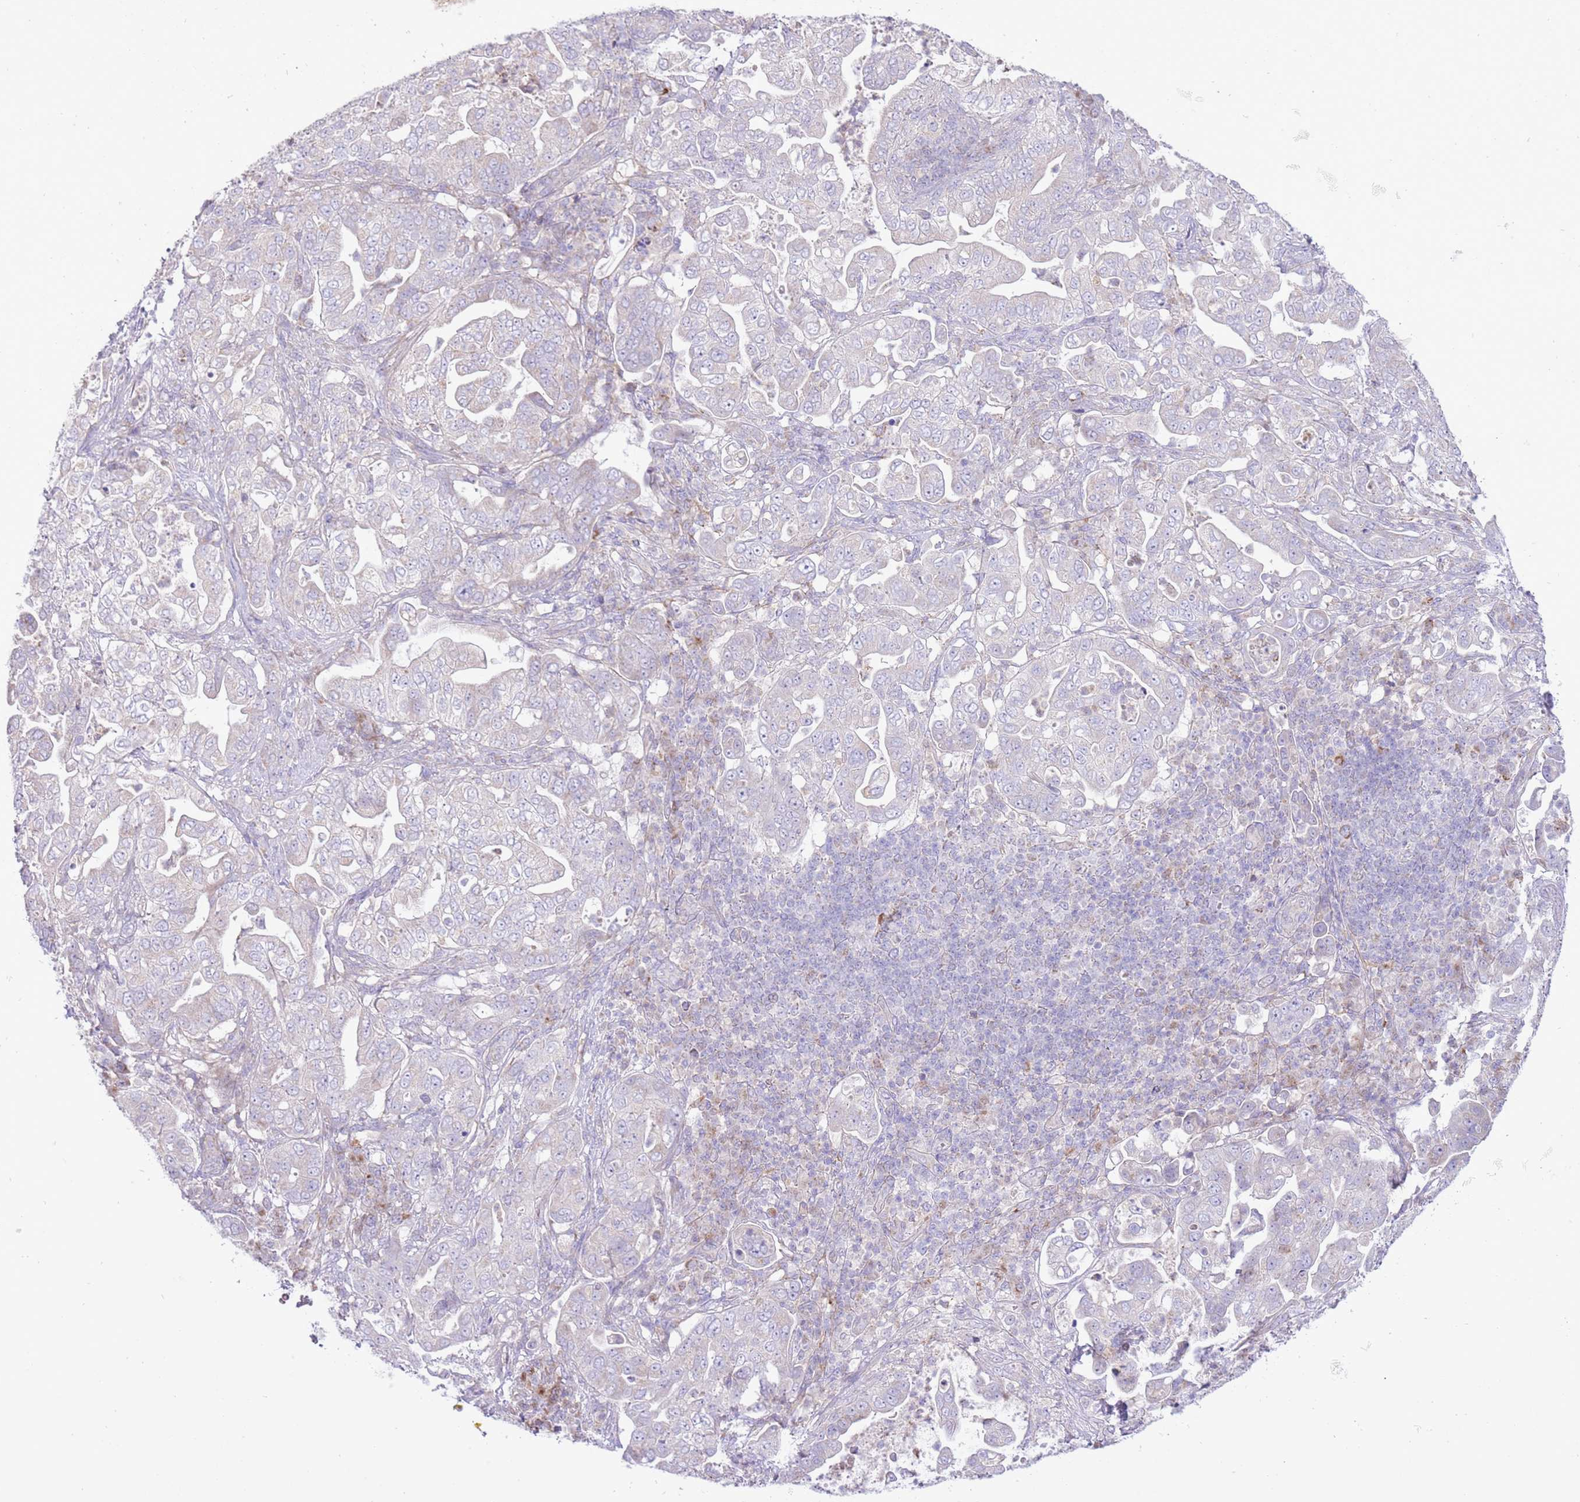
{"staining": {"intensity": "negative", "quantity": "none", "location": "none"}, "tissue": "pancreatic cancer", "cell_type": "Tumor cells", "image_type": "cancer", "snomed": [{"axis": "morphology", "description": "Normal tissue, NOS"}, {"axis": "morphology", "description": "Adenocarcinoma, NOS"}, {"axis": "topography", "description": "Lymph node"}, {"axis": "topography", "description": "Pancreas"}], "caption": "IHC histopathology image of pancreatic adenocarcinoma stained for a protein (brown), which demonstrates no expression in tumor cells.", "gene": "OAZ2", "patient": {"sex": "female", "age": 67}}